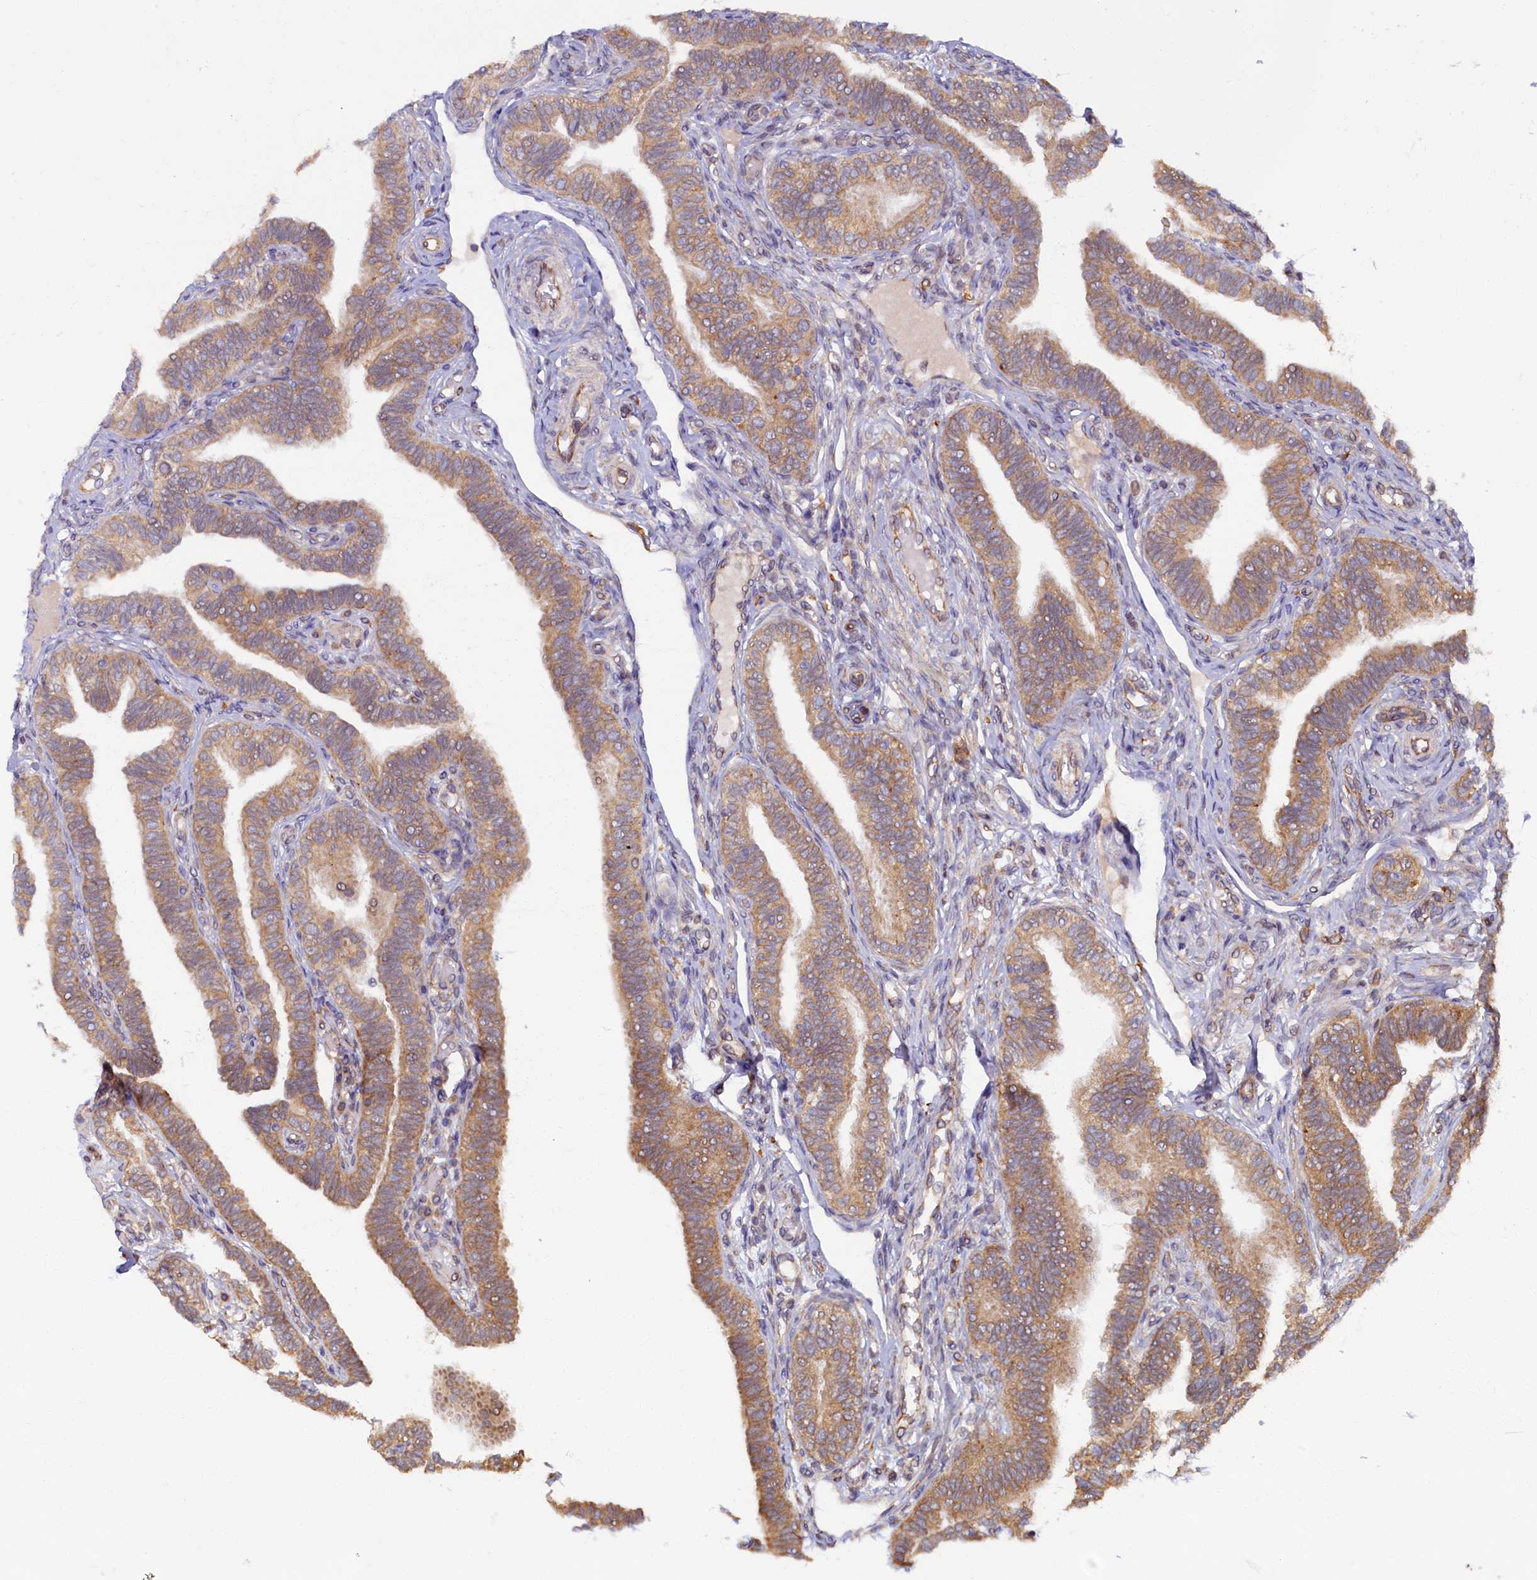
{"staining": {"intensity": "moderate", "quantity": ">75%", "location": "cytoplasmic/membranous"}, "tissue": "fallopian tube", "cell_type": "Glandular cells", "image_type": "normal", "snomed": [{"axis": "morphology", "description": "Normal tissue, NOS"}, {"axis": "topography", "description": "Fallopian tube"}], "caption": "High-magnification brightfield microscopy of benign fallopian tube stained with DAB (brown) and counterstained with hematoxylin (blue). glandular cells exhibit moderate cytoplasmic/membranous expression is identified in approximately>75% of cells.", "gene": "STX12", "patient": {"sex": "female", "age": 39}}